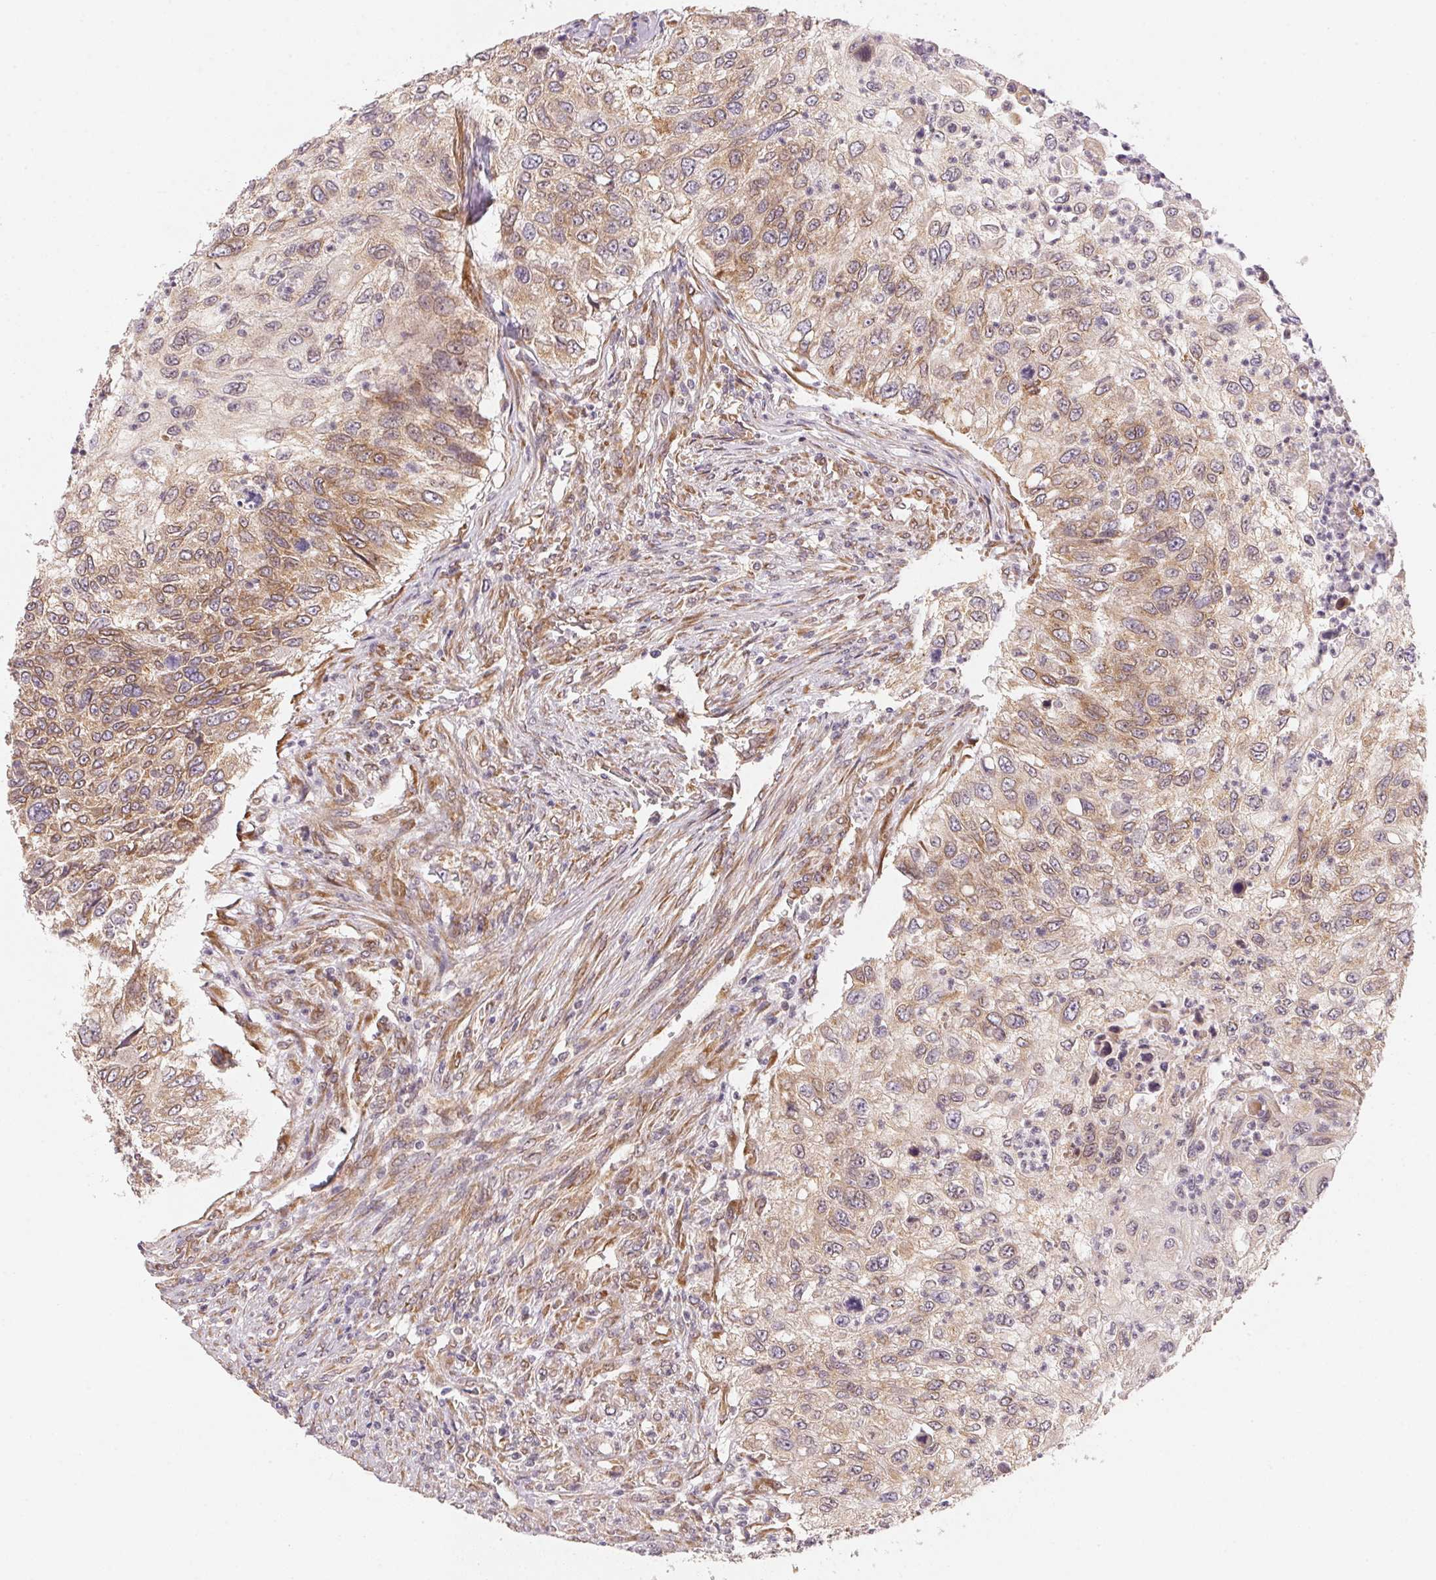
{"staining": {"intensity": "weak", "quantity": "25%-75%", "location": "cytoplasmic/membranous"}, "tissue": "urothelial cancer", "cell_type": "Tumor cells", "image_type": "cancer", "snomed": [{"axis": "morphology", "description": "Urothelial carcinoma, High grade"}, {"axis": "topography", "description": "Urinary bladder"}], "caption": "Immunohistochemical staining of urothelial carcinoma (high-grade) reveals low levels of weak cytoplasmic/membranous protein staining in about 25%-75% of tumor cells.", "gene": "EI24", "patient": {"sex": "female", "age": 60}}